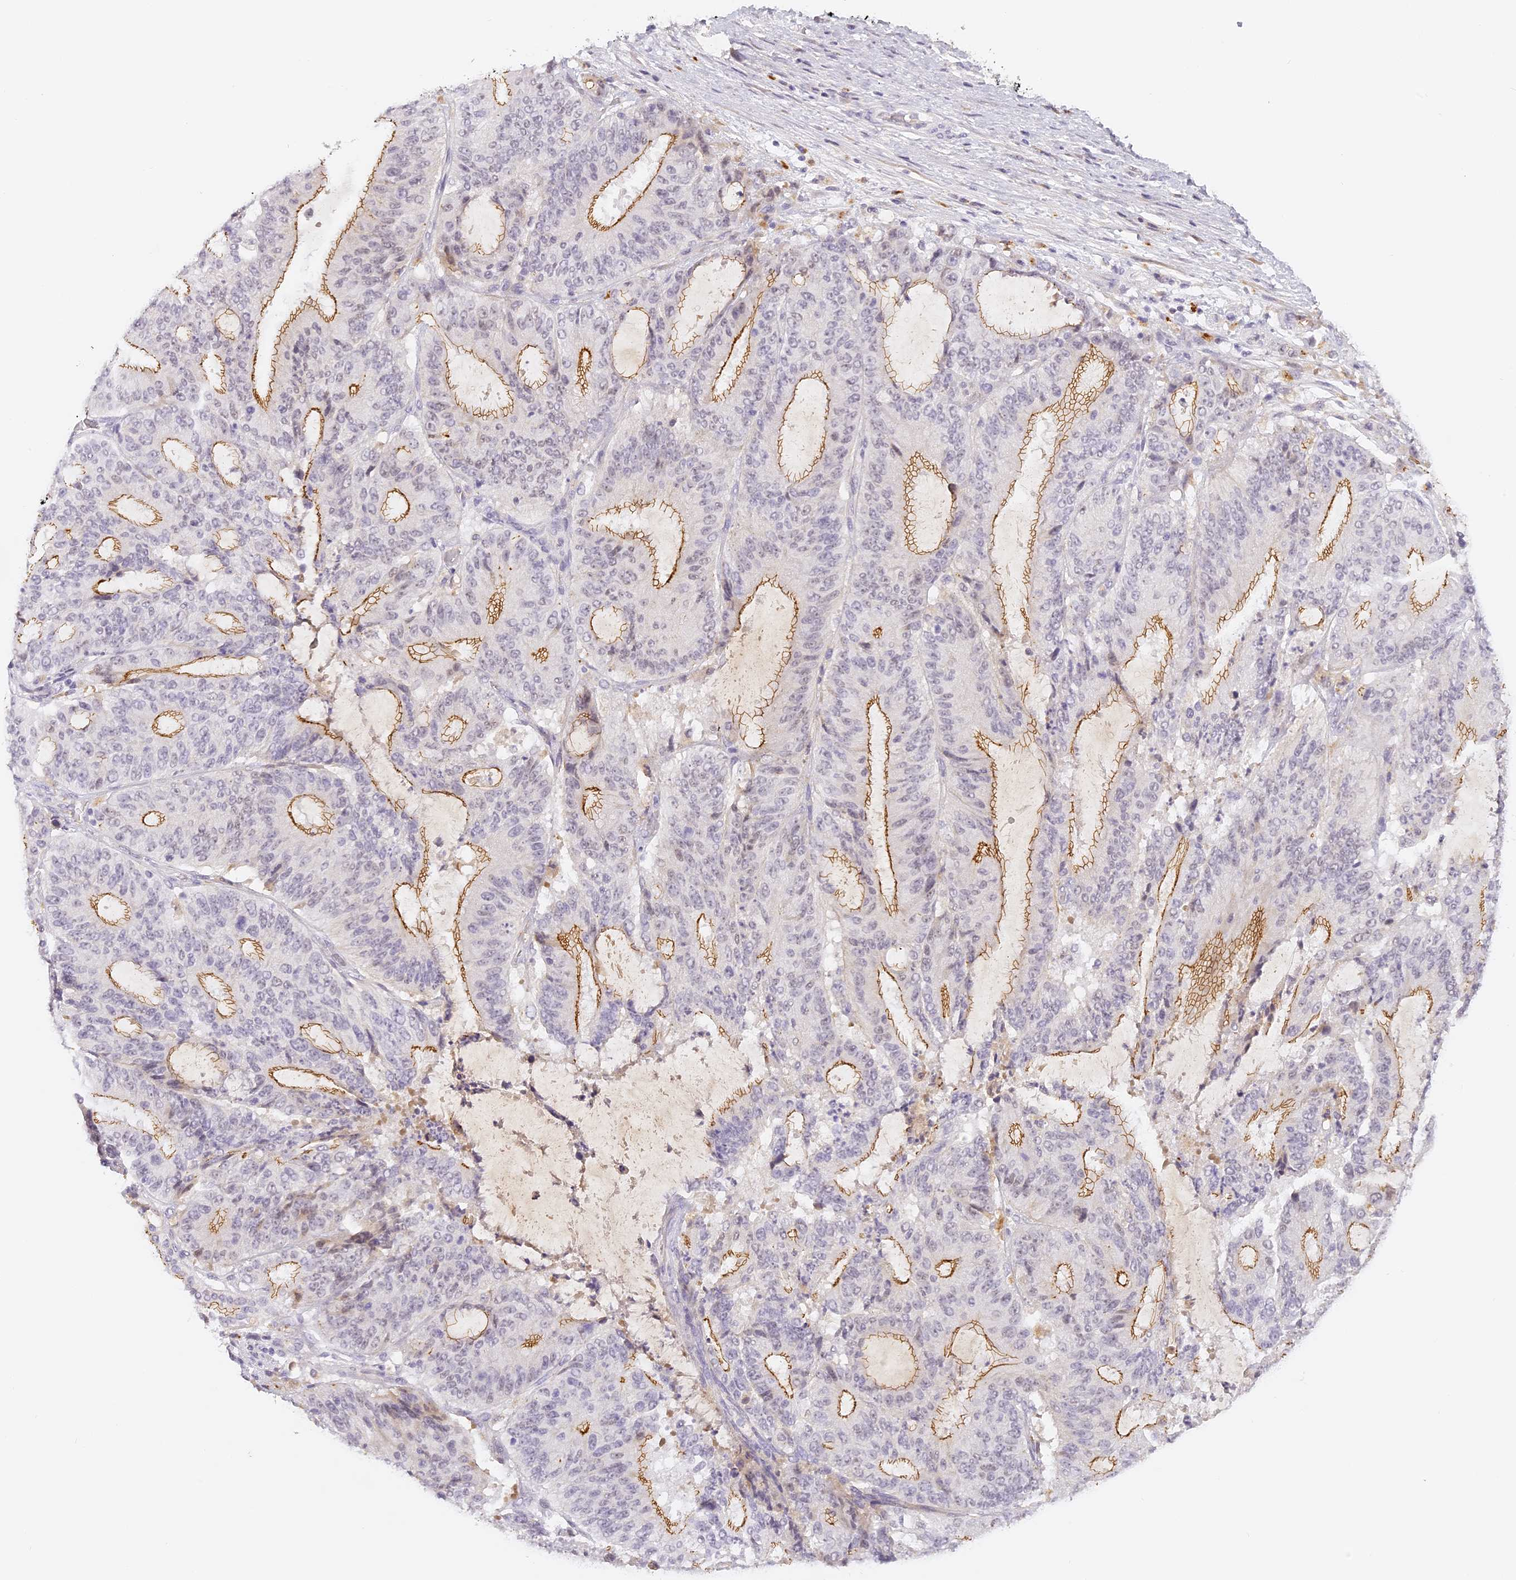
{"staining": {"intensity": "moderate", "quantity": "25%-75%", "location": "cytoplasmic/membranous"}, "tissue": "liver cancer", "cell_type": "Tumor cells", "image_type": "cancer", "snomed": [{"axis": "morphology", "description": "Normal tissue, NOS"}, {"axis": "morphology", "description": "Cholangiocarcinoma"}, {"axis": "topography", "description": "Liver"}, {"axis": "topography", "description": "Peripheral nerve tissue"}], "caption": "Immunohistochemistry (DAB (3,3'-diaminobenzidine)) staining of liver cancer (cholangiocarcinoma) reveals moderate cytoplasmic/membranous protein expression in approximately 25%-75% of tumor cells.", "gene": "ELL3", "patient": {"sex": "female", "age": 73}}